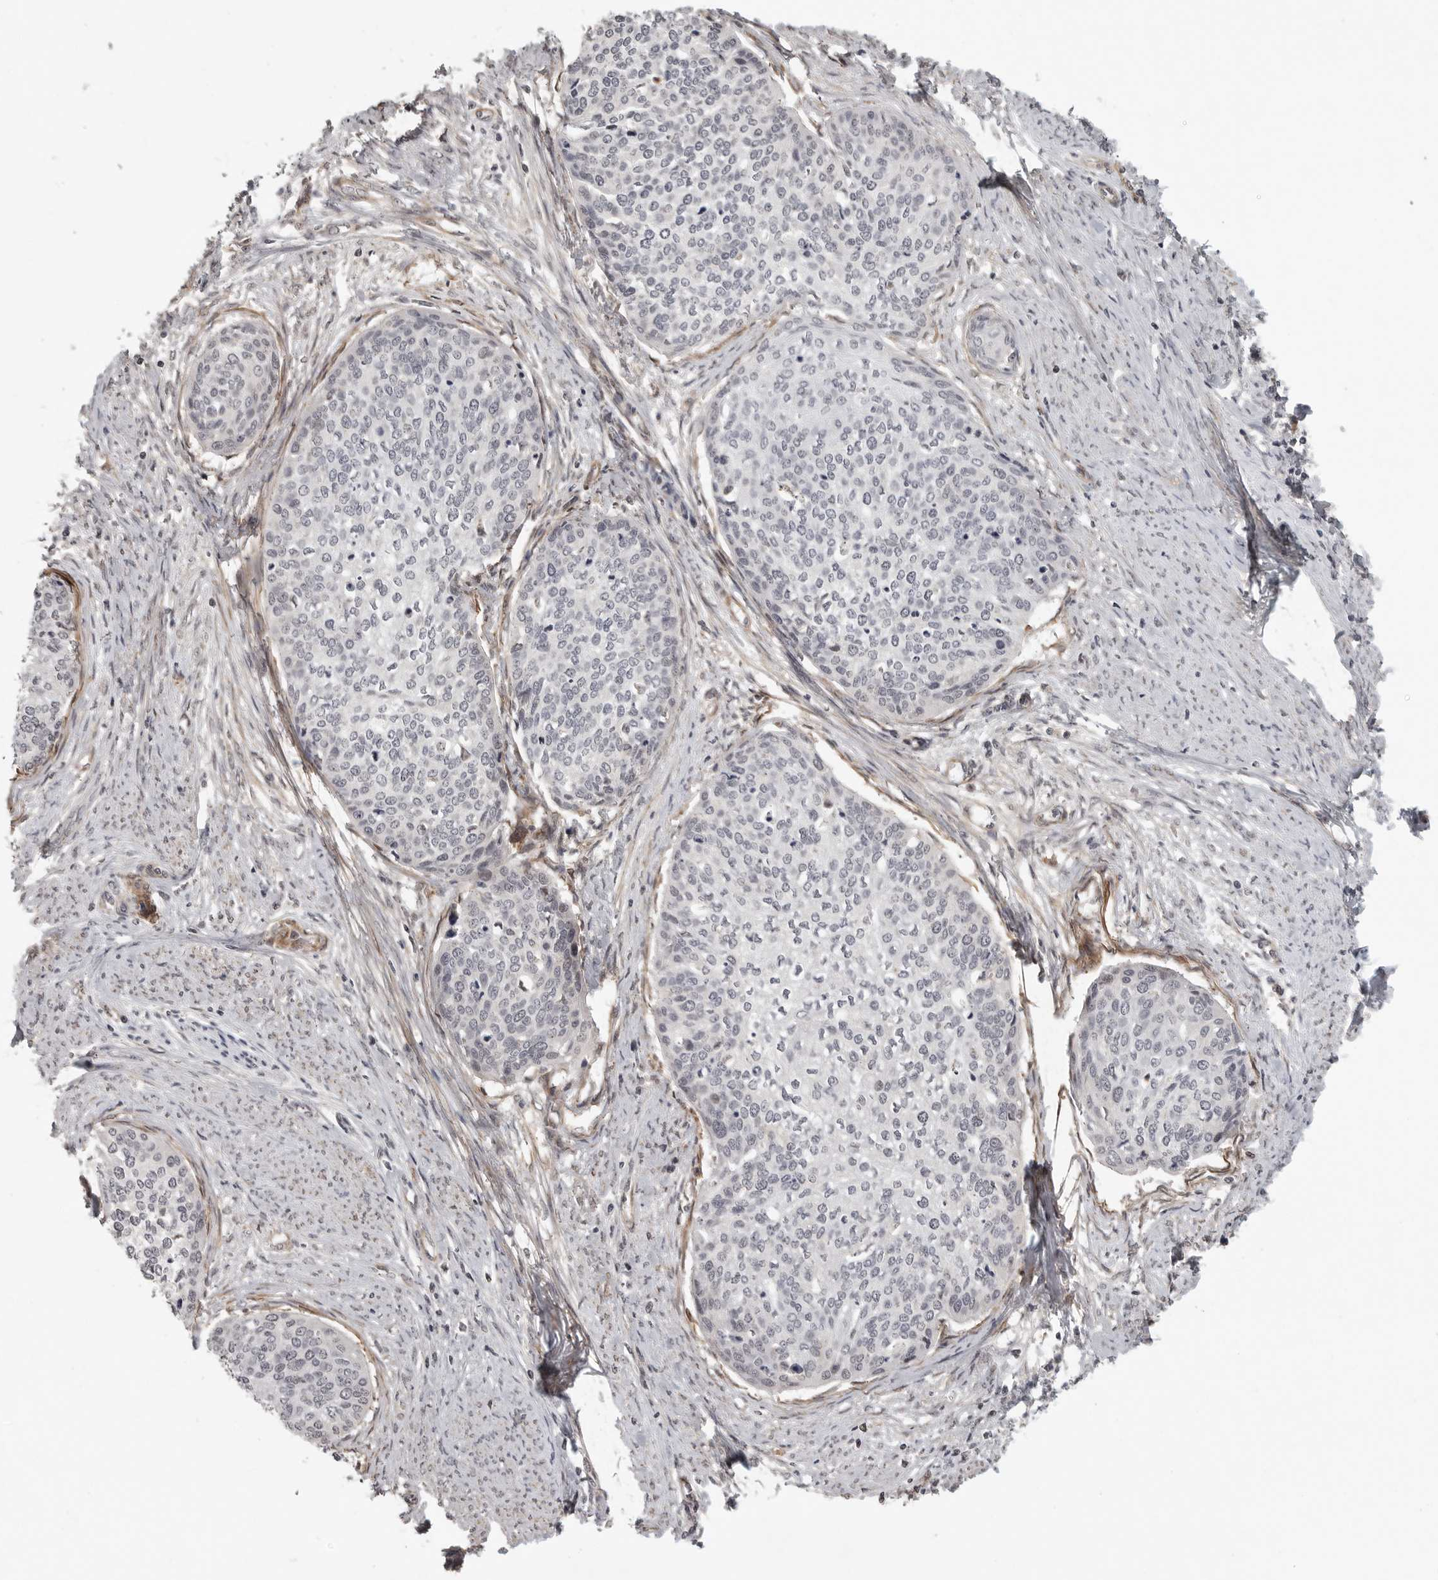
{"staining": {"intensity": "negative", "quantity": "none", "location": "none"}, "tissue": "cervical cancer", "cell_type": "Tumor cells", "image_type": "cancer", "snomed": [{"axis": "morphology", "description": "Squamous cell carcinoma, NOS"}, {"axis": "topography", "description": "Cervix"}], "caption": "Immunohistochemistry (IHC) micrograph of human cervical cancer (squamous cell carcinoma) stained for a protein (brown), which shows no positivity in tumor cells. Nuclei are stained in blue.", "gene": "TUT4", "patient": {"sex": "female", "age": 37}}